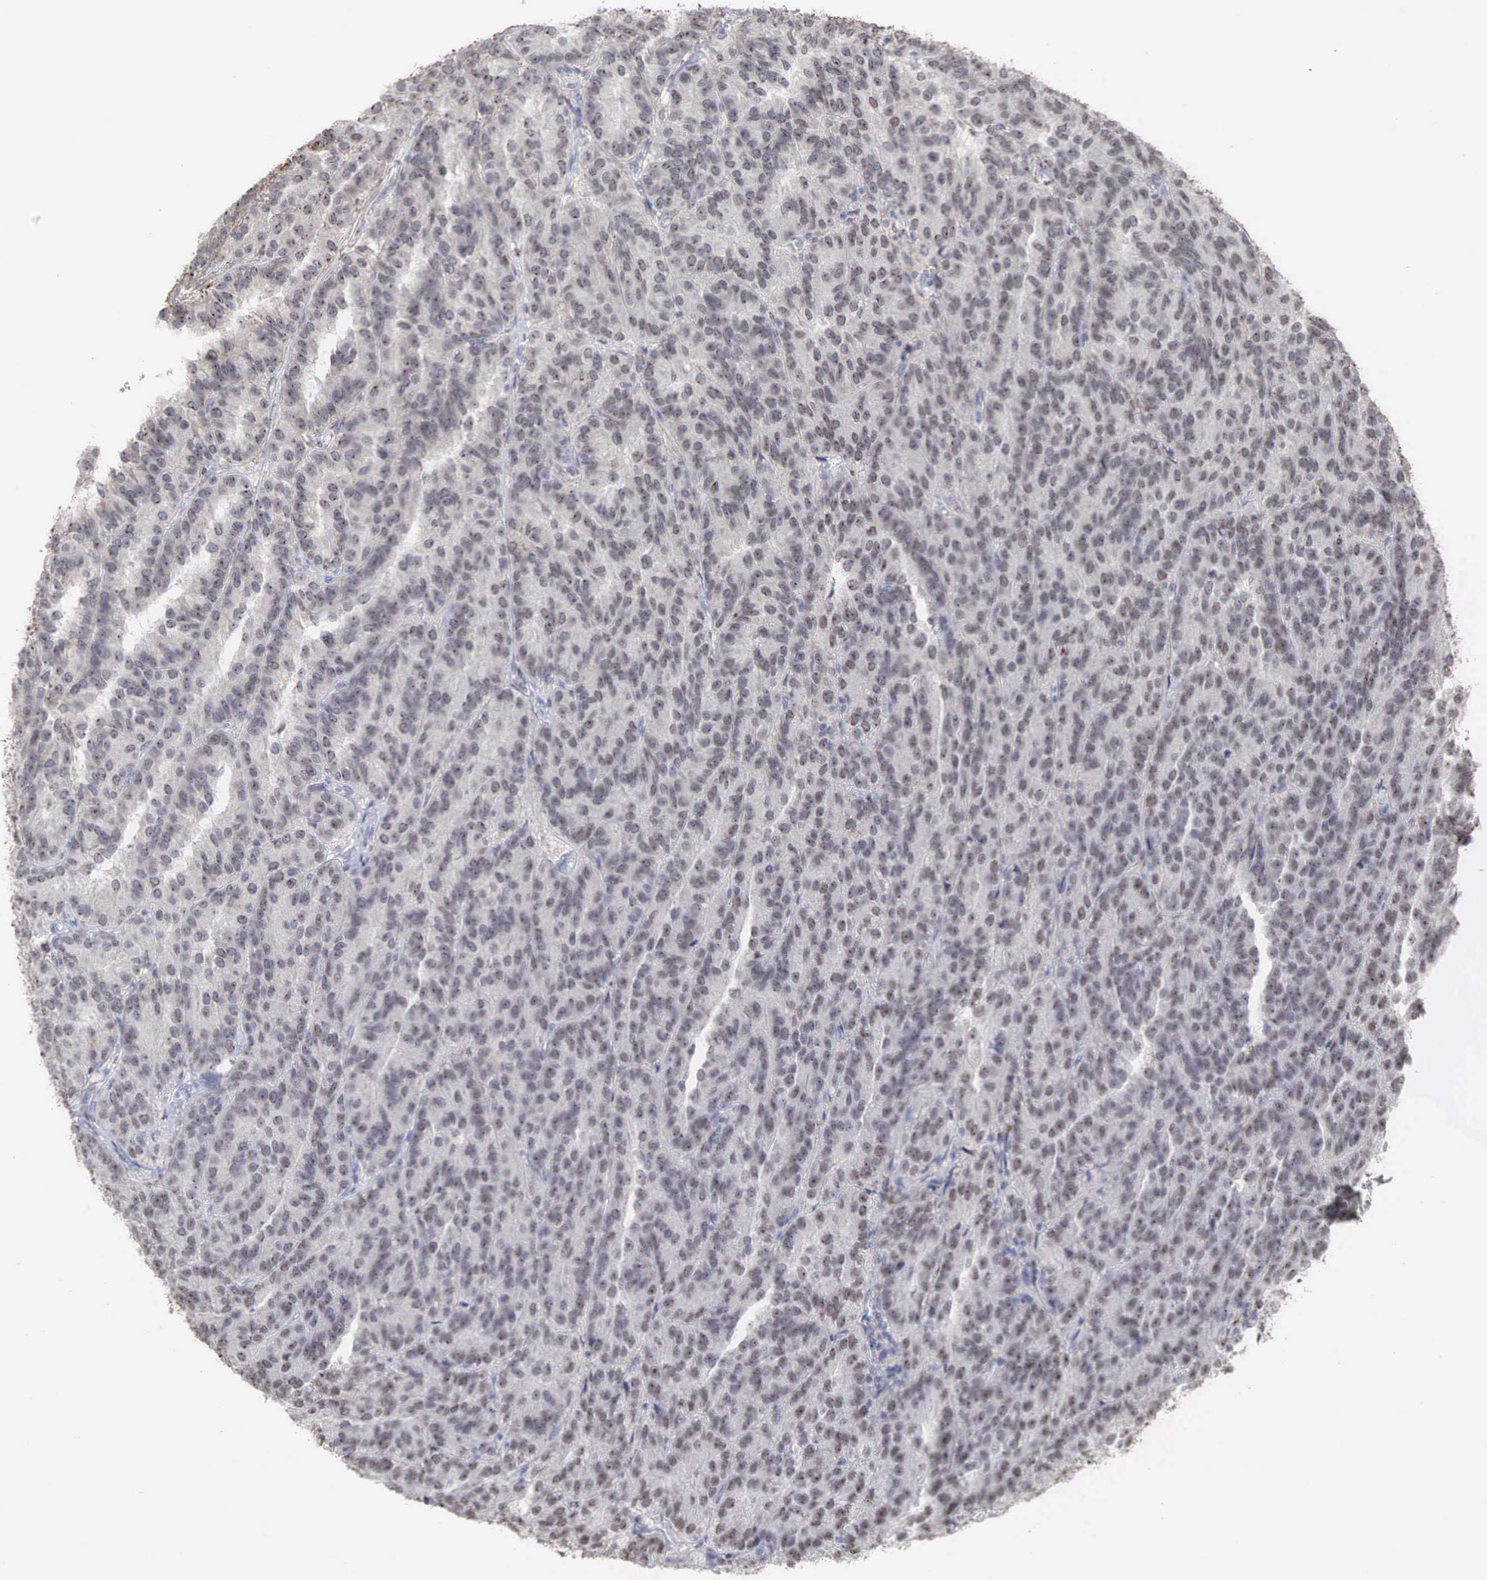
{"staining": {"intensity": "moderate", "quantity": ">75%", "location": "cytoplasmic/membranous,nuclear"}, "tissue": "renal cancer", "cell_type": "Tumor cells", "image_type": "cancer", "snomed": [{"axis": "morphology", "description": "Adenocarcinoma, NOS"}, {"axis": "topography", "description": "Kidney"}], "caption": "DAB immunohistochemical staining of renal adenocarcinoma shows moderate cytoplasmic/membranous and nuclear protein positivity in approximately >75% of tumor cells.", "gene": "DKC1", "patient": {"sex": "male", "age": 46}}